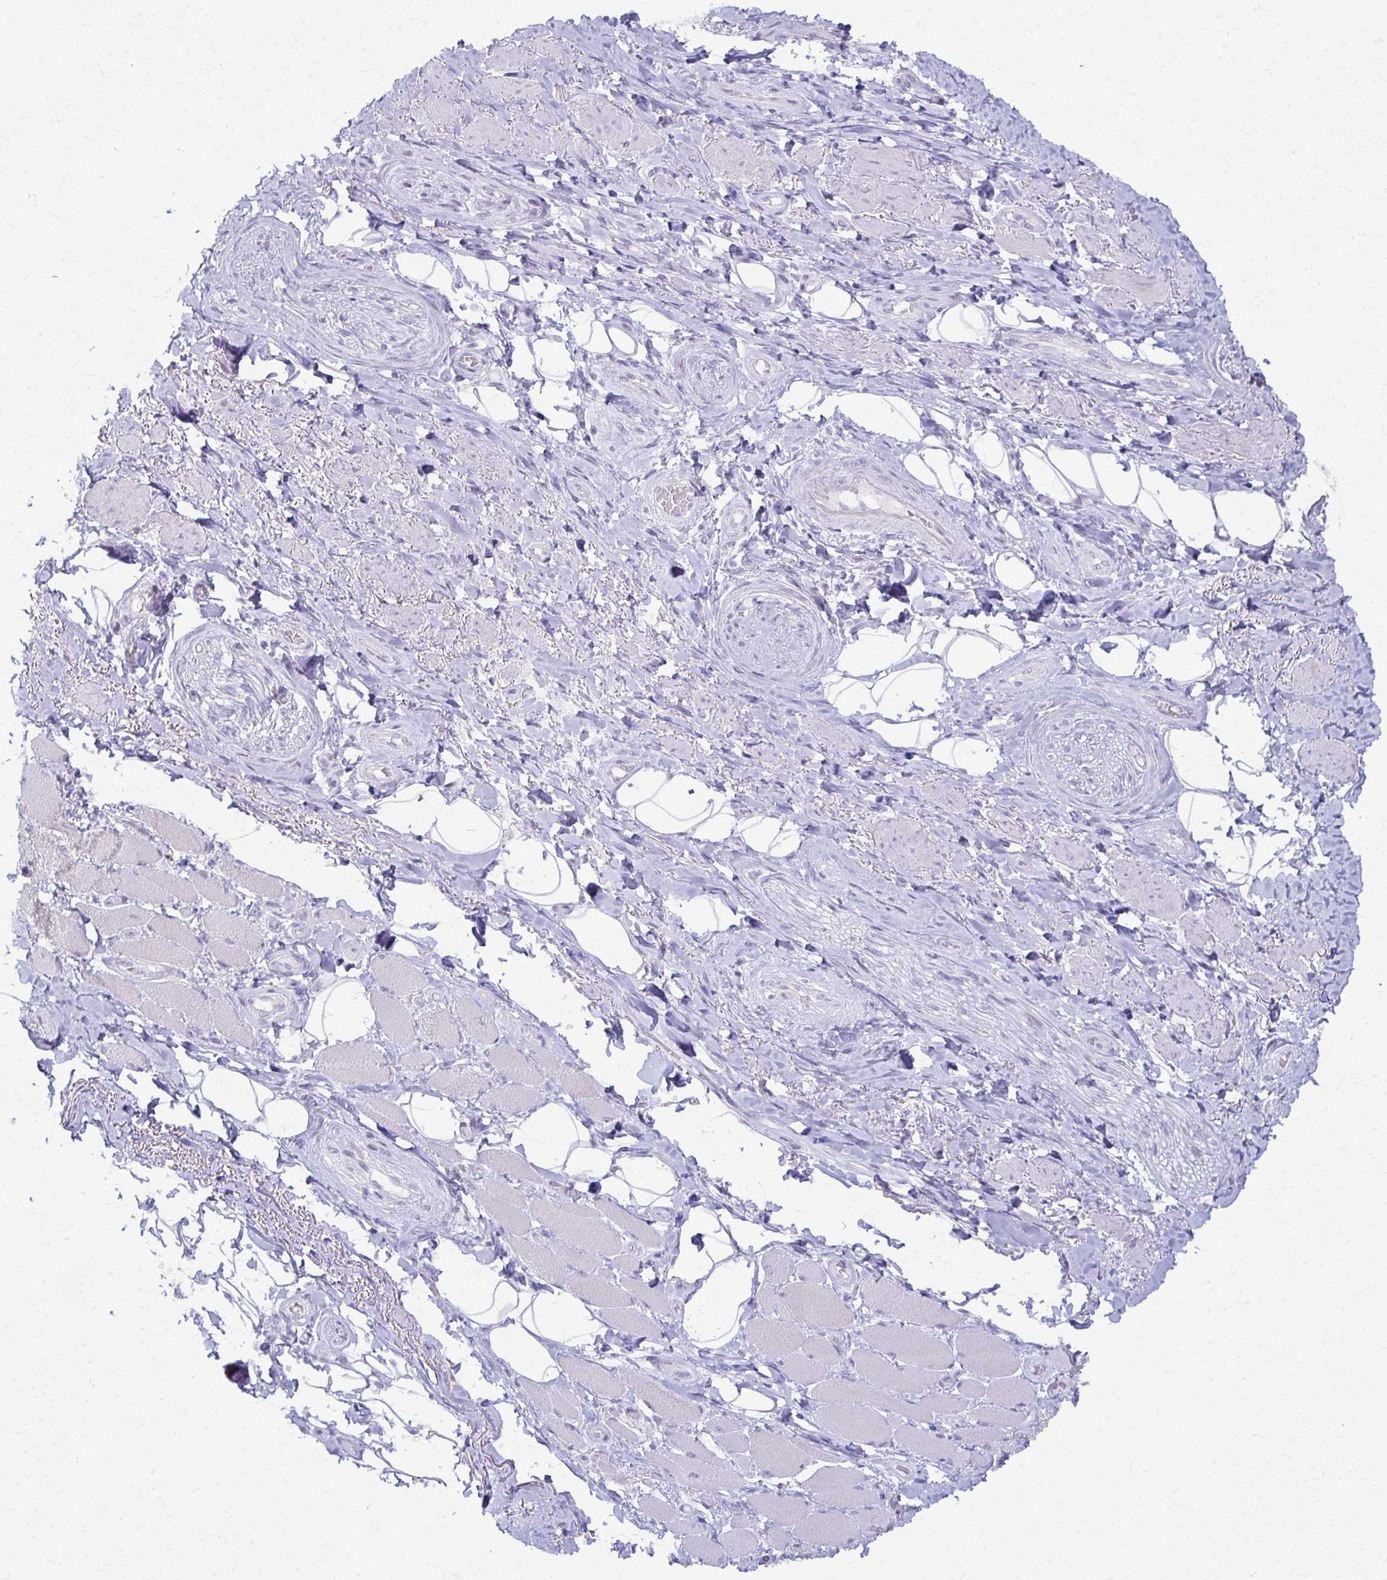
{"staining": {"intensity": "negative", "quantity": "none", "location": "none"}, "tissue": "adipose tissue", "cell_type": "Adipocytes", "image_type": "normal", "snomed": [{"axis": "morphology", "description": "Normal tissue, NOS"}, {"axis": "topography", "description": "Anal"}, {"axis": "topography", "description": "Peripheral nerve tissue"}], "caption": "Image shows no protein expression in adipocytes of unremarkable adipose tissue.", "gene": "MORC4", "patient": {"sex": "male", "age": 53}}